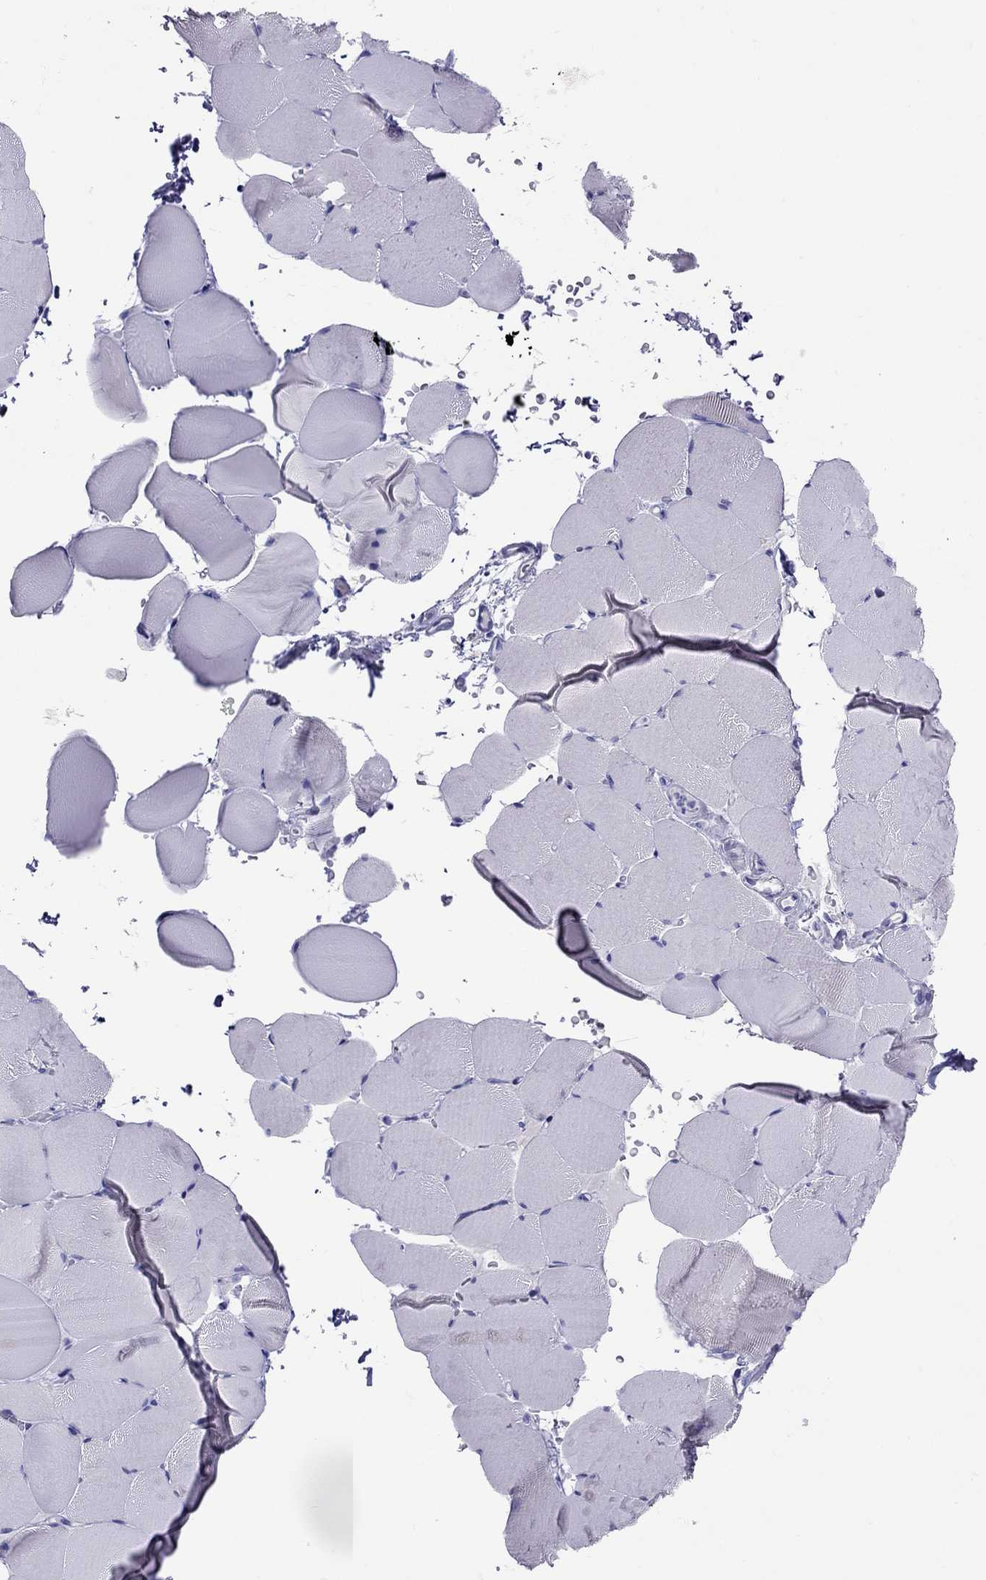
{"staining": {"intensity": "negative", "quantity": "none", "location": "none"}, "tissue": "skeletal muscle", "cell_type": "Myocytes", "image_type": "normal", "snomed": [{"axis": "morphology", "description": "Normal tissue, NOS"}, {"axis": "topography", "description": "Skeletal muscle"}], "caption": "Immunohistochemistry (IHC) micrograph of unremarkable human skeletal muscle stained for a protein (brown), which exhibits no expression in myocytes.", "gene": "CLPSL2", "patient": {"sex": "female", "age": 37}}